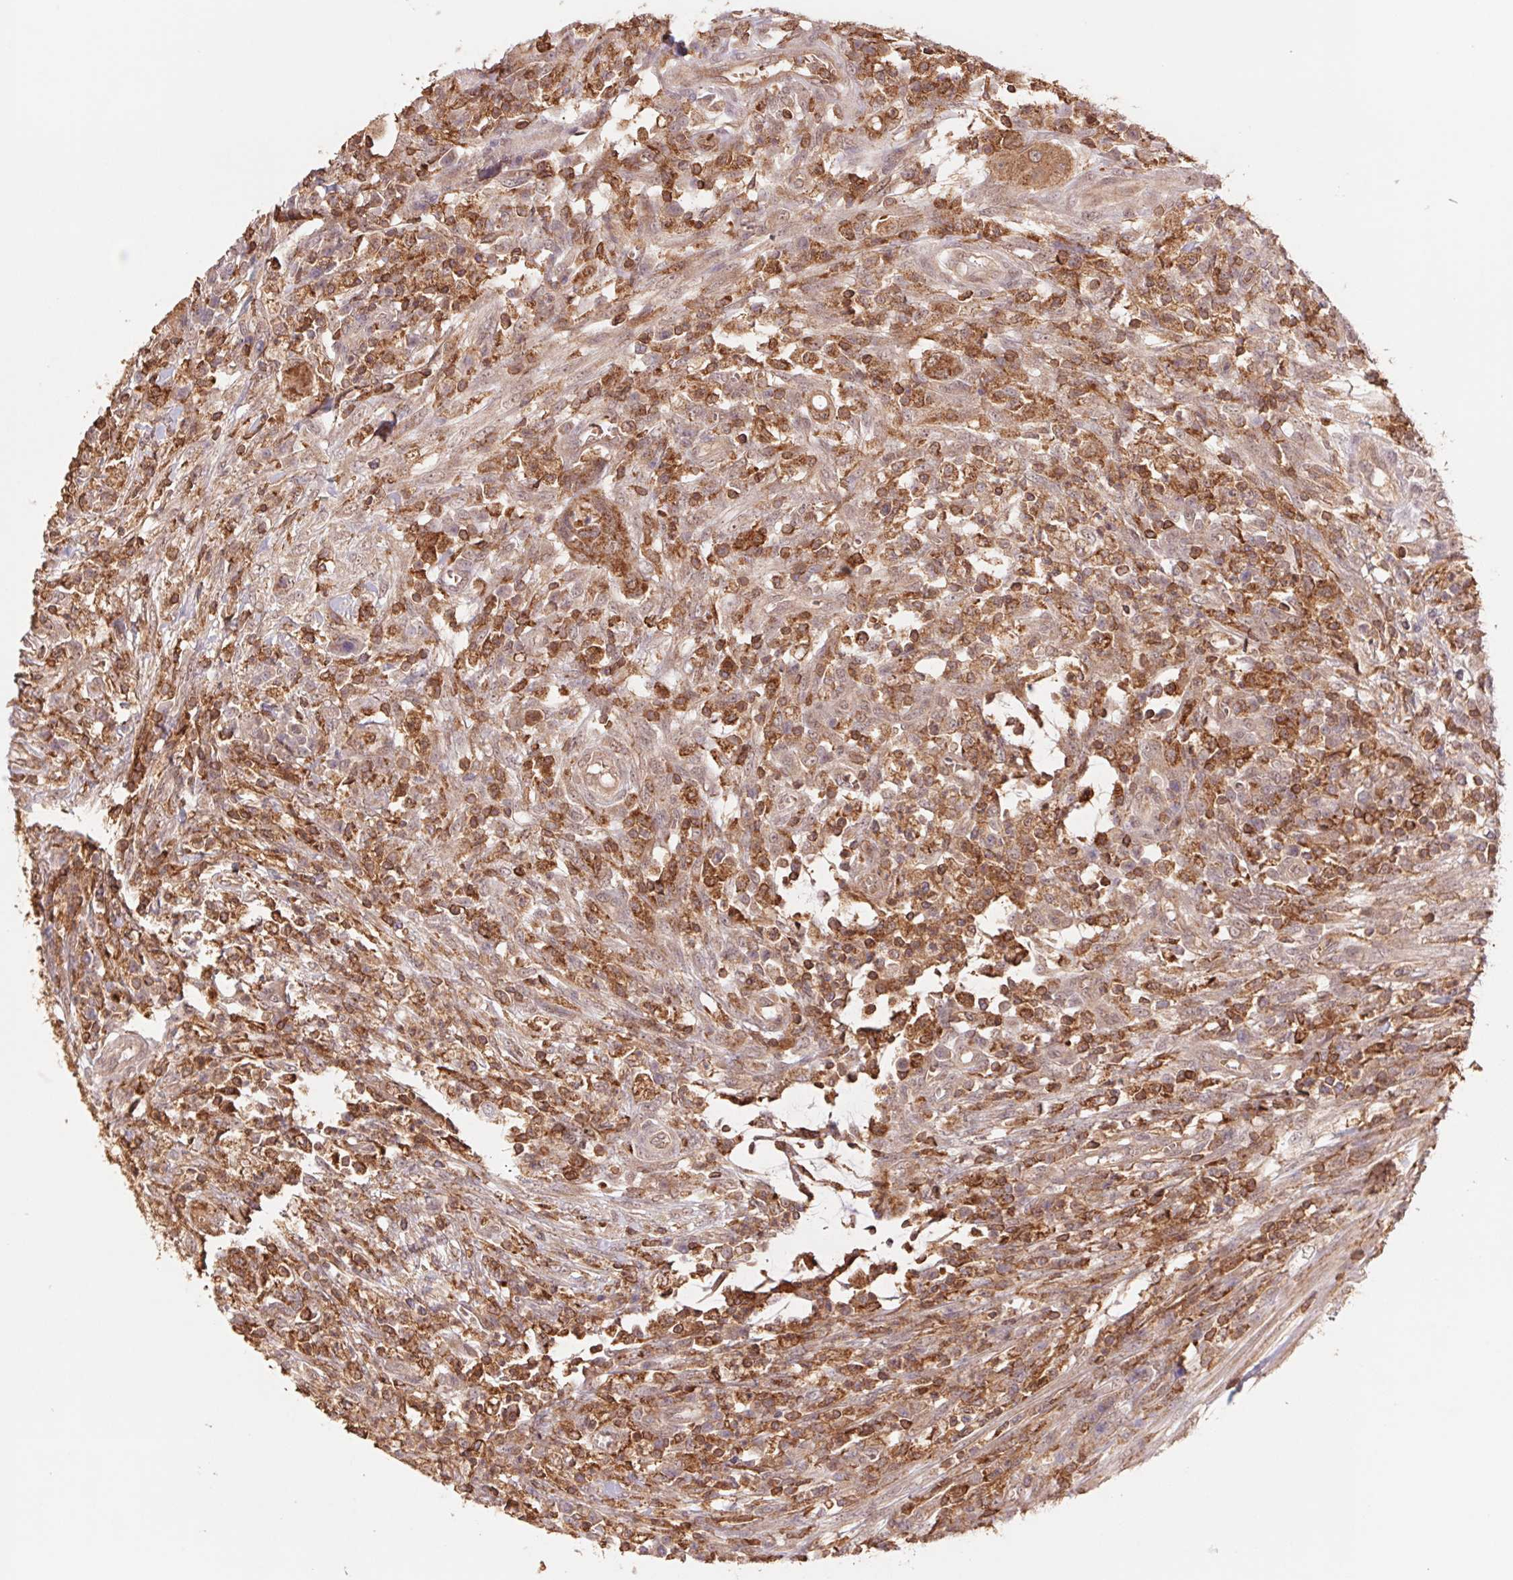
{"staining": {"intensity": "strong", "quantity": ">75%", "location": "cytoplasmic/membranous"}, "tissue": "colorectal cancer", "cell_type": "Tumor cells", "image_type": "cancer", "snomed": [{"axis": "morphology", "description": "Adenocarcinoma, NOS"}, {"axis": "topography", "description": "Colon"}], "caption": "Immunohistochemistry (DAB) staining of human colorectal cancer reveals strong cytoplasmic/membranous protein positivity in approximately >75% of tumor cells.", "gene": "URM1", "patient": {"sex": "male", "age": 65}}